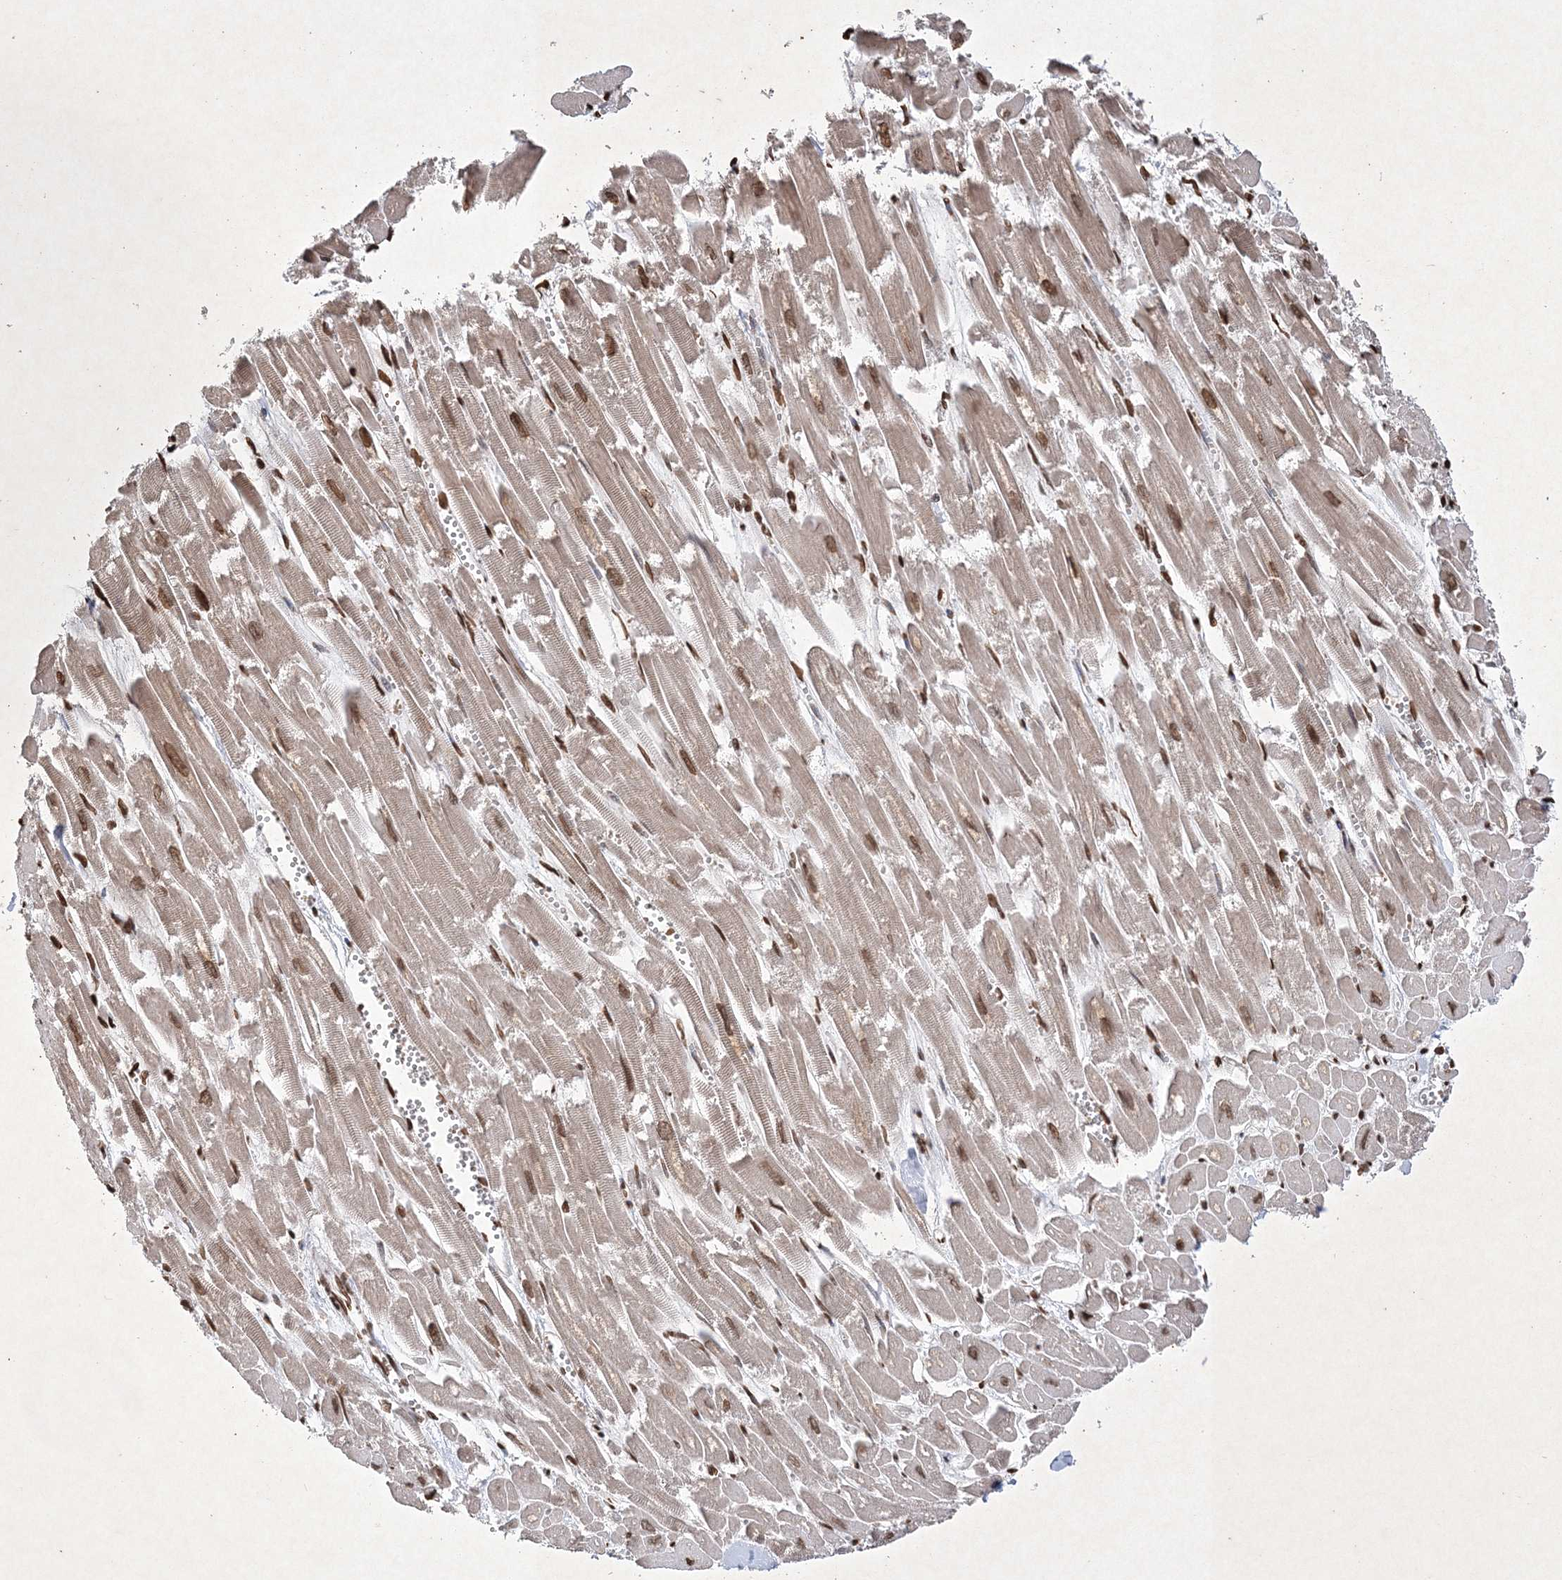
{"staining": {"intensity": "moderate", "quantity": ">75%", "location": "cytoplasmic/membranous,nuclear"}, "tissue": "heart muscle", "cell_type": "Cardiomyocytes", "image_type": "normal", "snomed": [{"axis": "morphology", "description": "Normal tissue, NOS"}, {"axis": "topography", "description": "Heart"}], "caption": "A micrograph of heart muscle stained for a protein exhibits moderate cytoplasmic/membranous,nuclear brown staining in cardiomyocytes. (brown staining indicates protein expression, while blue staining denotes nuclei).", "gene": "NEDD9", "patient": {"sex": "male", "age": 54}}